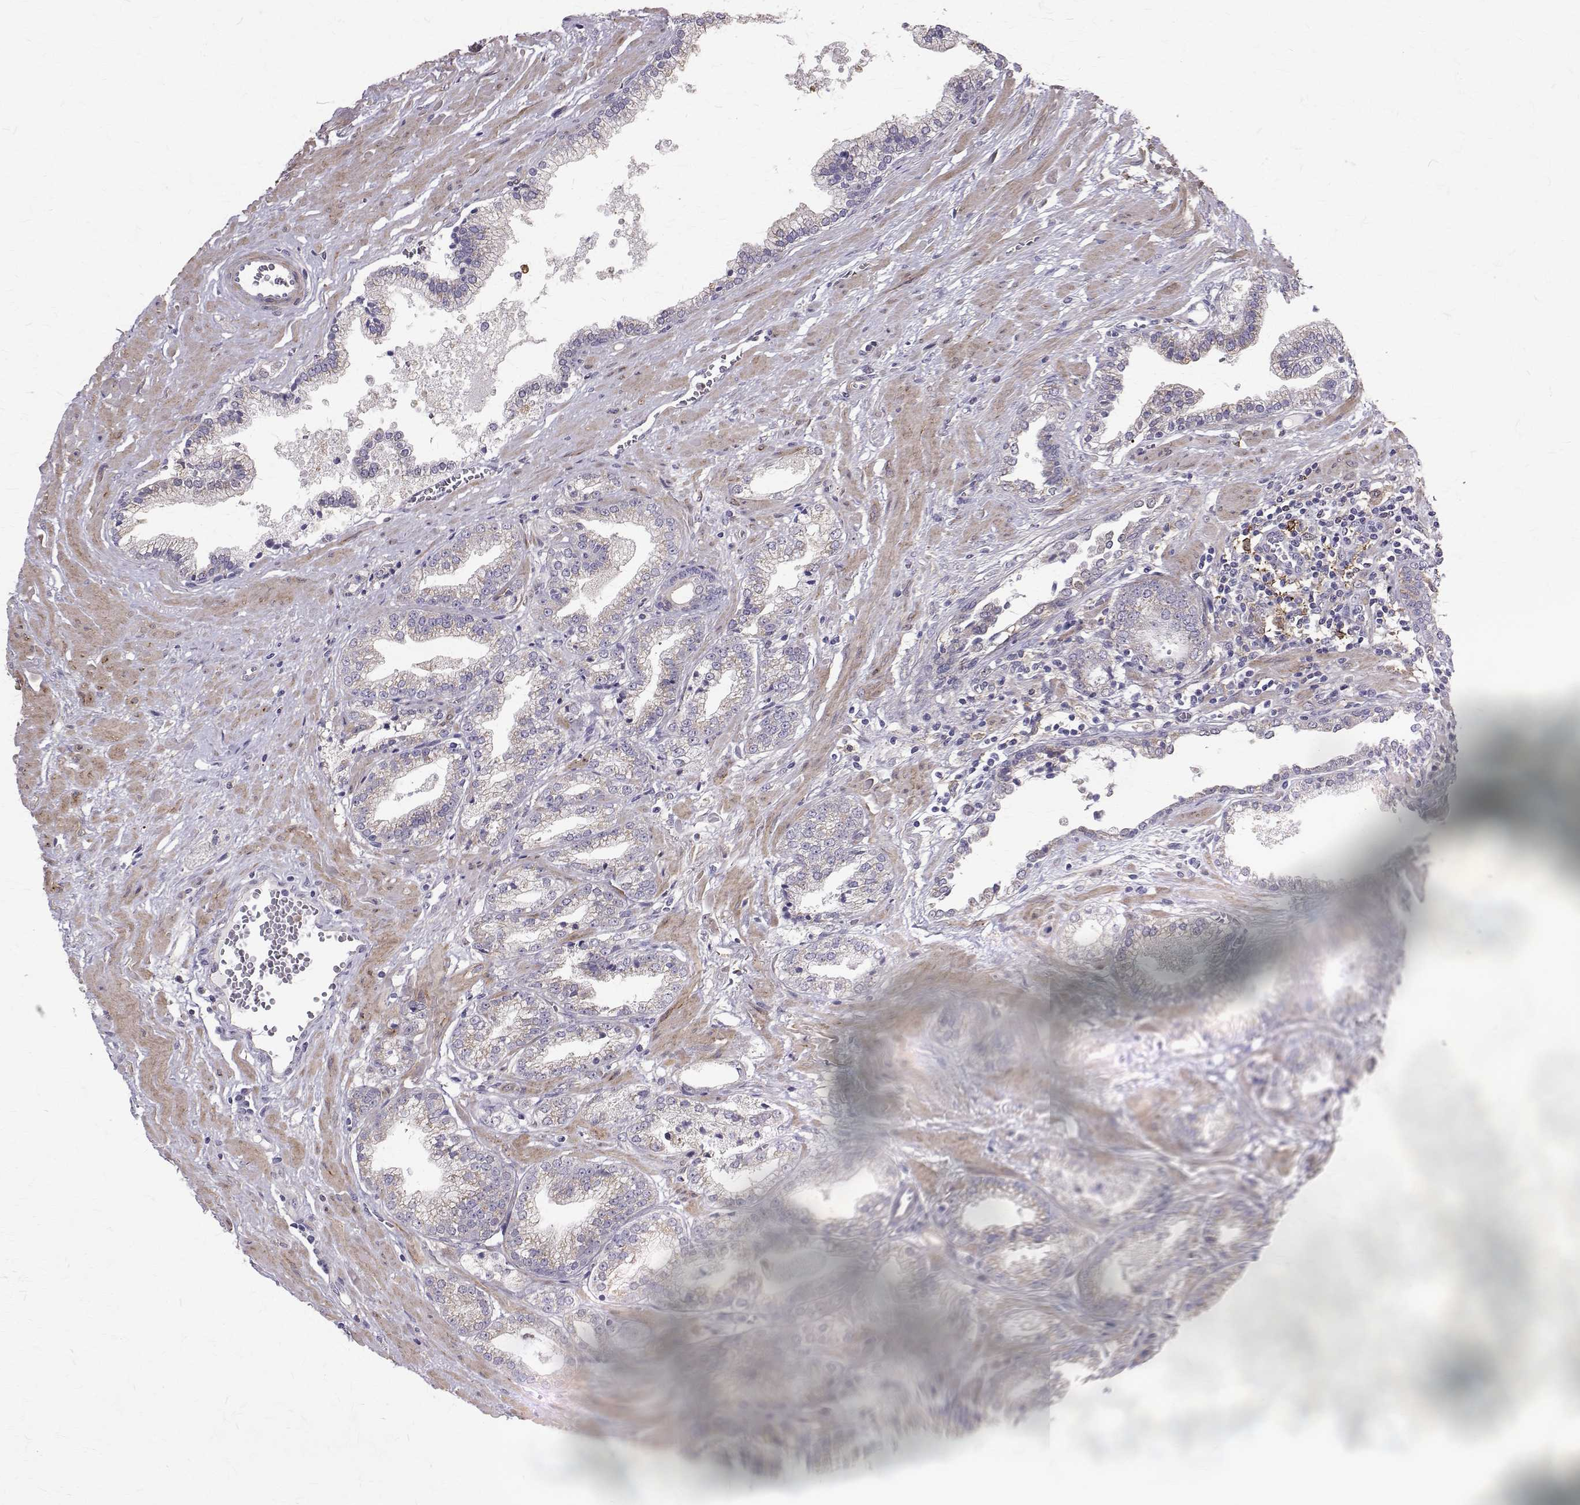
{"staining": {"intensity": "negative", "quantity": "none", "location": "none"}, "tissue": "prostate cancer", "cell_type": "Tumor cells", "image_type": "cancer", "snomed": [{"axis": "morphology", "description": "Adenocarcinoma, Low grade"}, {"axis": "topography", "description": "Prostate"}], "caption": "DAB immunohistochemical staining of human prostate low-grade adenocarcinoma reveals no significant positivity in tumor cells. (DAB immunohistochemistry with hematoxylin counter stain).", "gene": "CCDC89", "patient": {"sex": "male", "age": 60}}